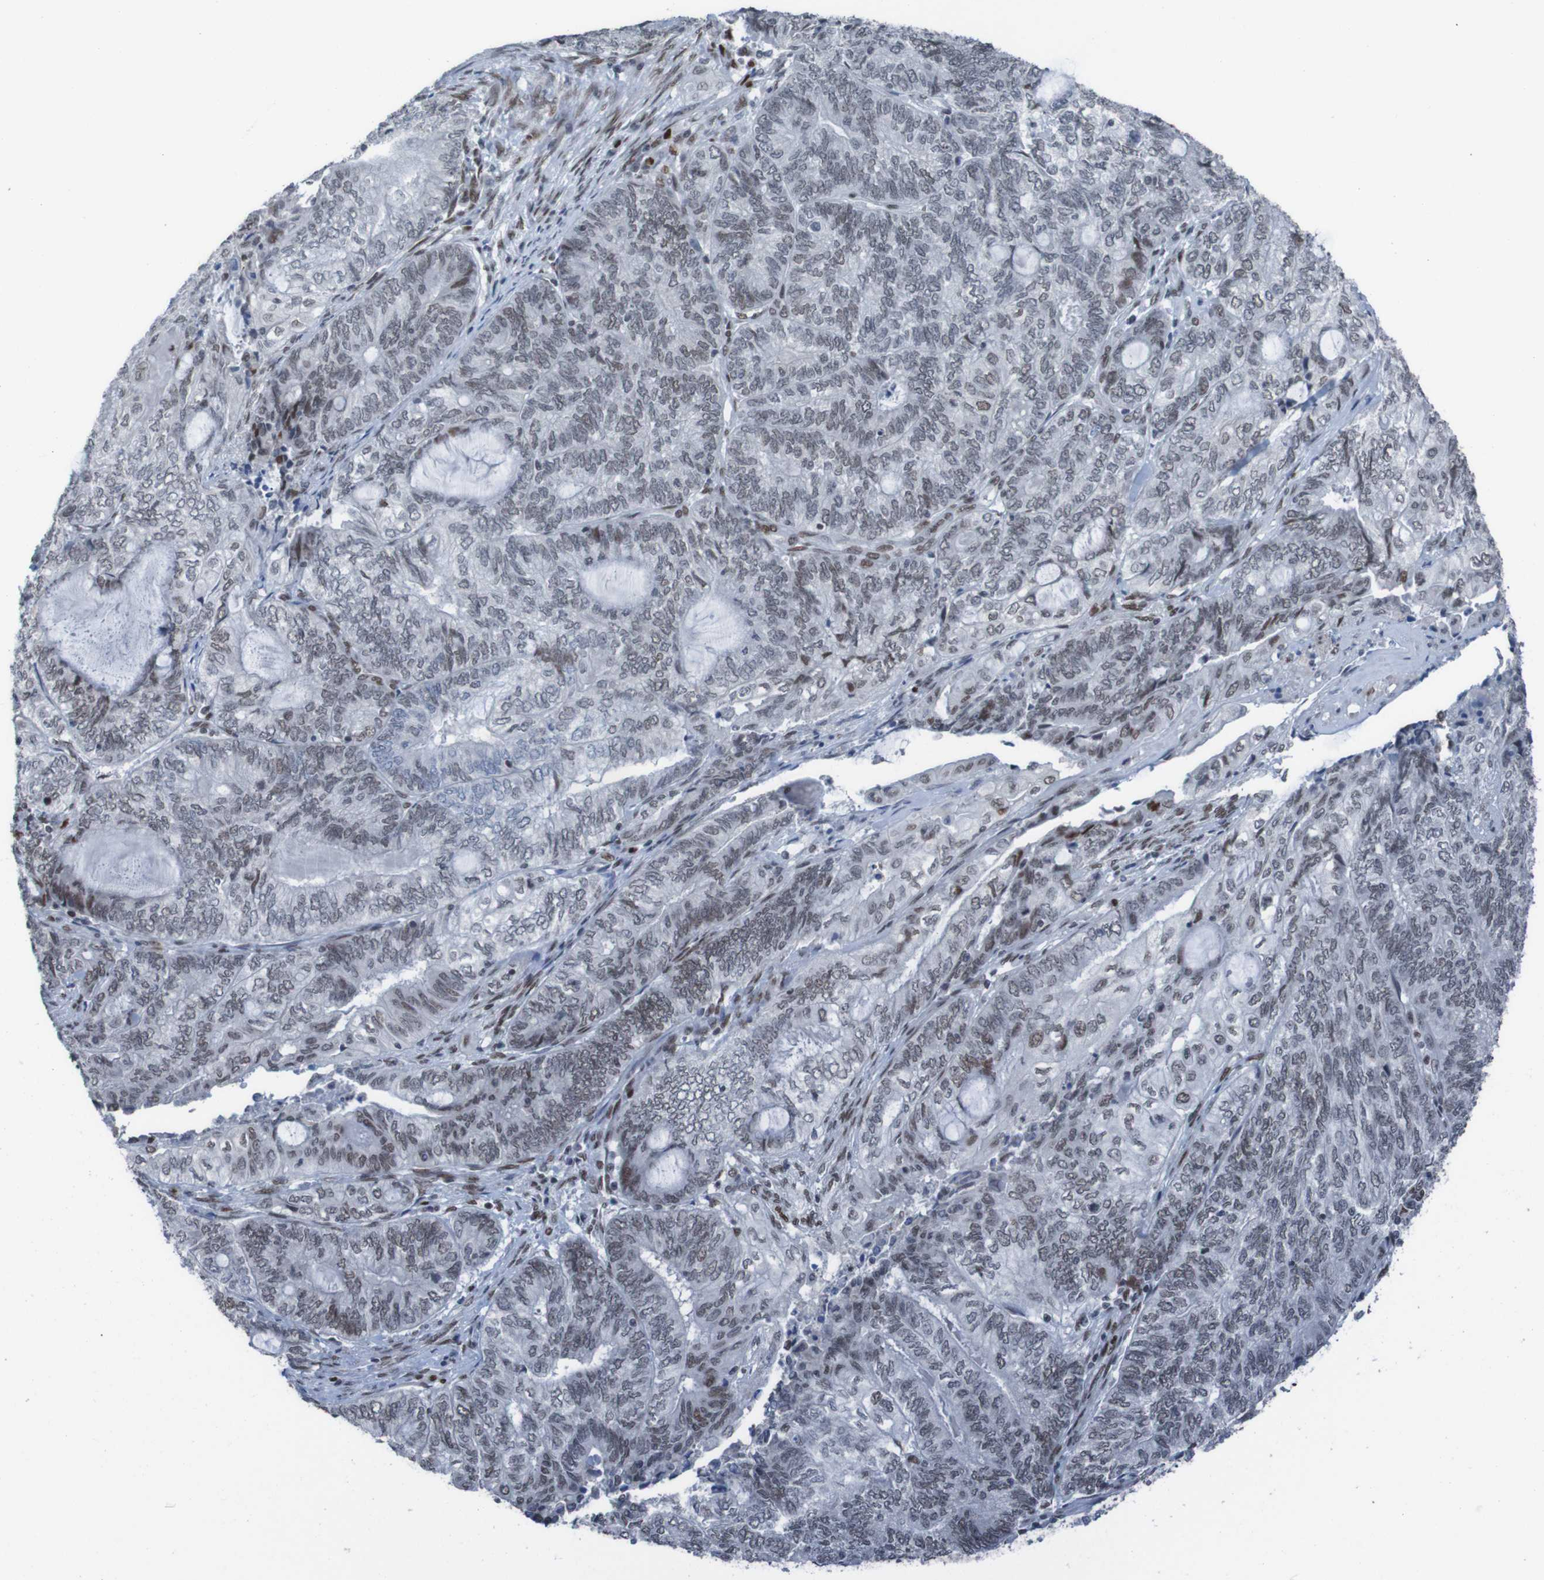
{"staining": {"intensity": "moderate", "quantity": "<25%", "location": "nuclear"}, "tissue": "endometrial cancer", "cell_type": "Tumor cells", "image_type": "cancer", "snomed": [{"axis": "morphology", "description": "Adenocarcinoma, NOS"}, {"axis": "topography", "description": "Uterus"}, {"axis": "topography", "description": "Endometrium"}], "caption": "This is an image of IHC staining of endometrial cancer (adenocarcinoma), which shows moderate positivity in the nuclear of tumor cells.", "gene": "PHF2", "patient": {"sex": "female", "age": 70}}